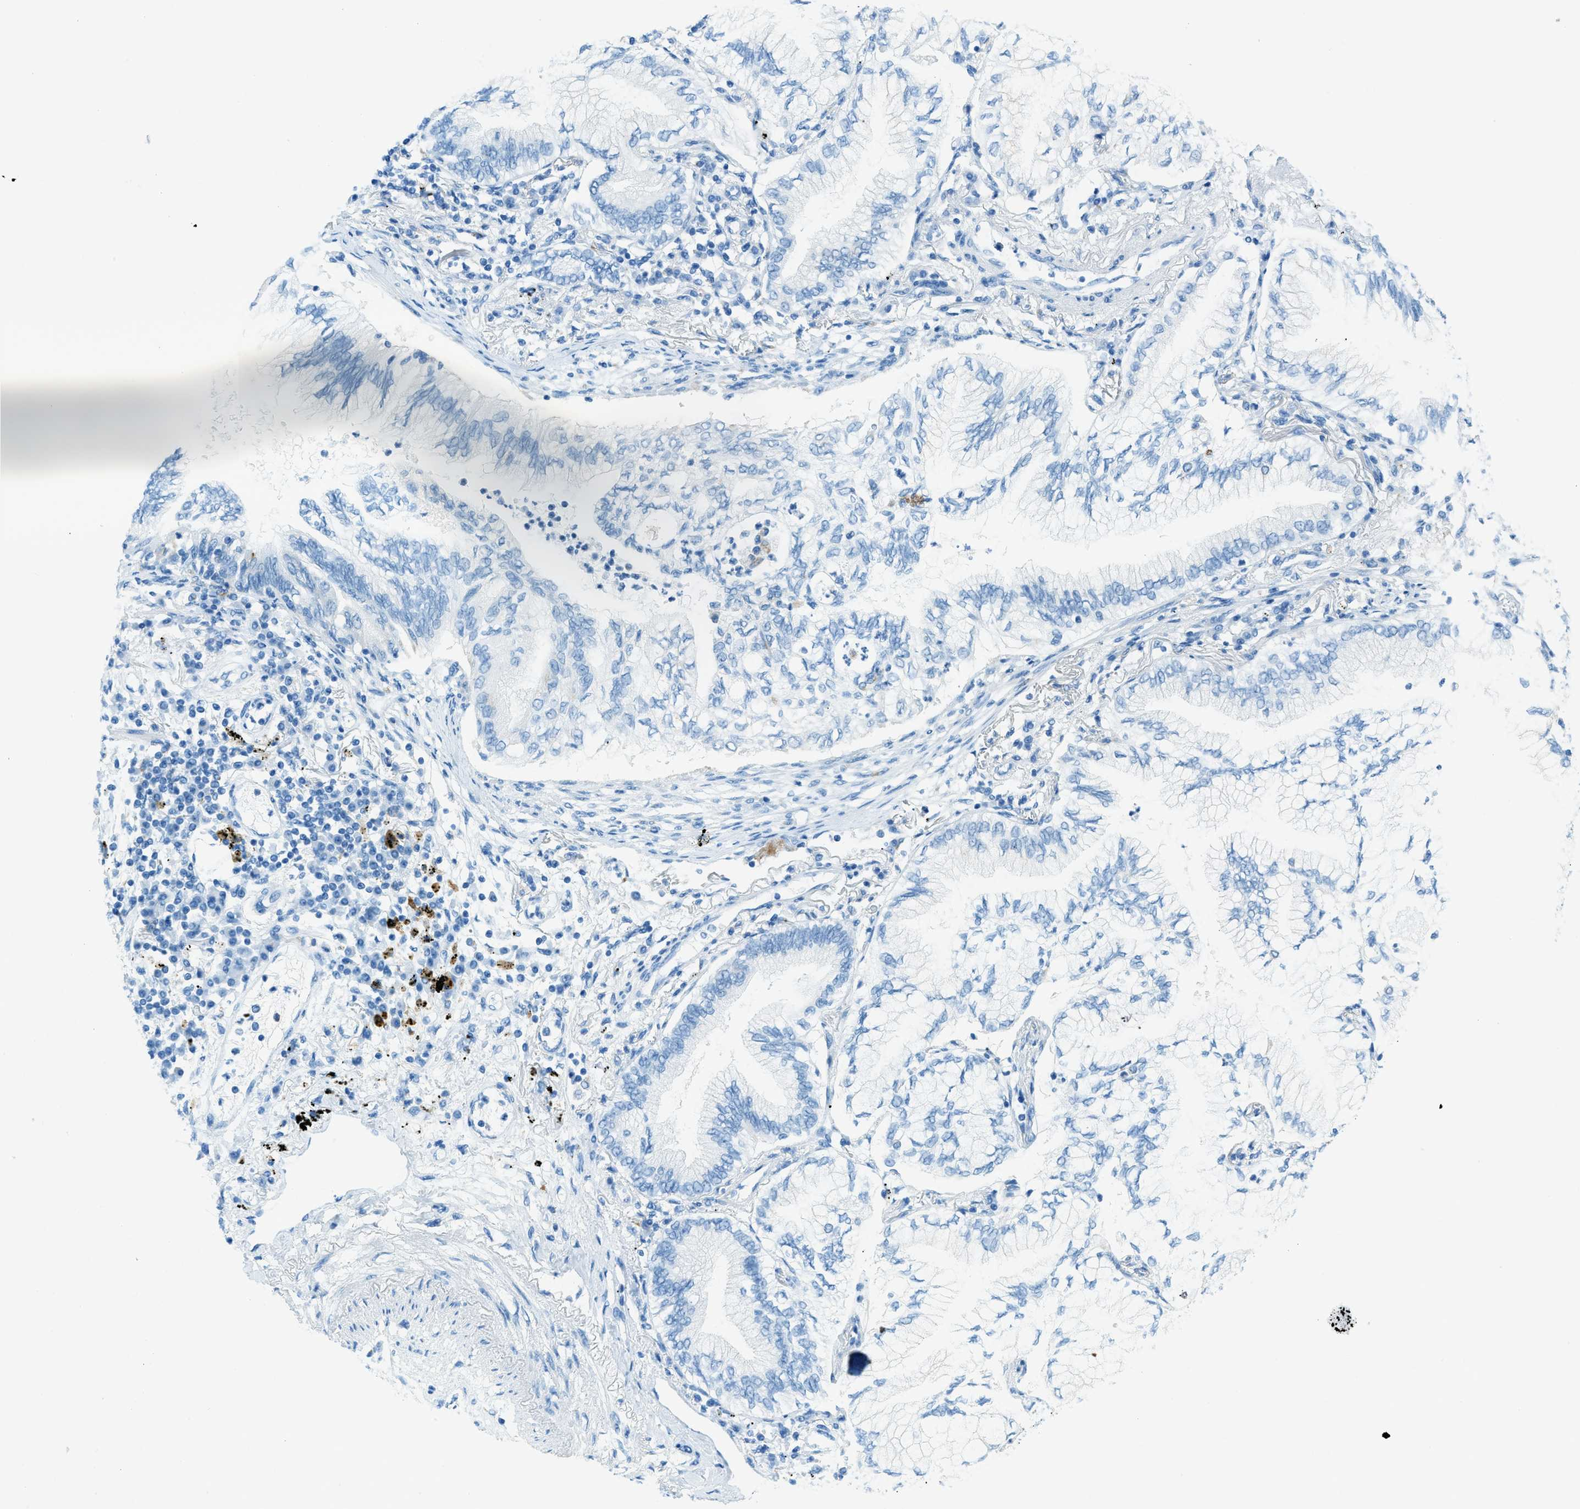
{"staining": {"intensity": "negative", "quantity": "none", "location": "none"}, "tissue": "lung cancer", "cell_type": "Tumor cells", "image_type": "cancer", "snomed": [{"axis": "morphology", "description": "Normal tissue, NOS"}, {"axis": "morphology", "description": "Adenocarcinoma, NOS"}, {"axis": "topography", "description": "Bronchus"}, {"axis": "topography", "description": "Lung"}], "caption": "Histopathology image shows no significant protein expression in tumor cells of lung cancer (adenocarcinoma).", "gene": "C21orf62", "patient": {"sex": "female", "age": 70}}